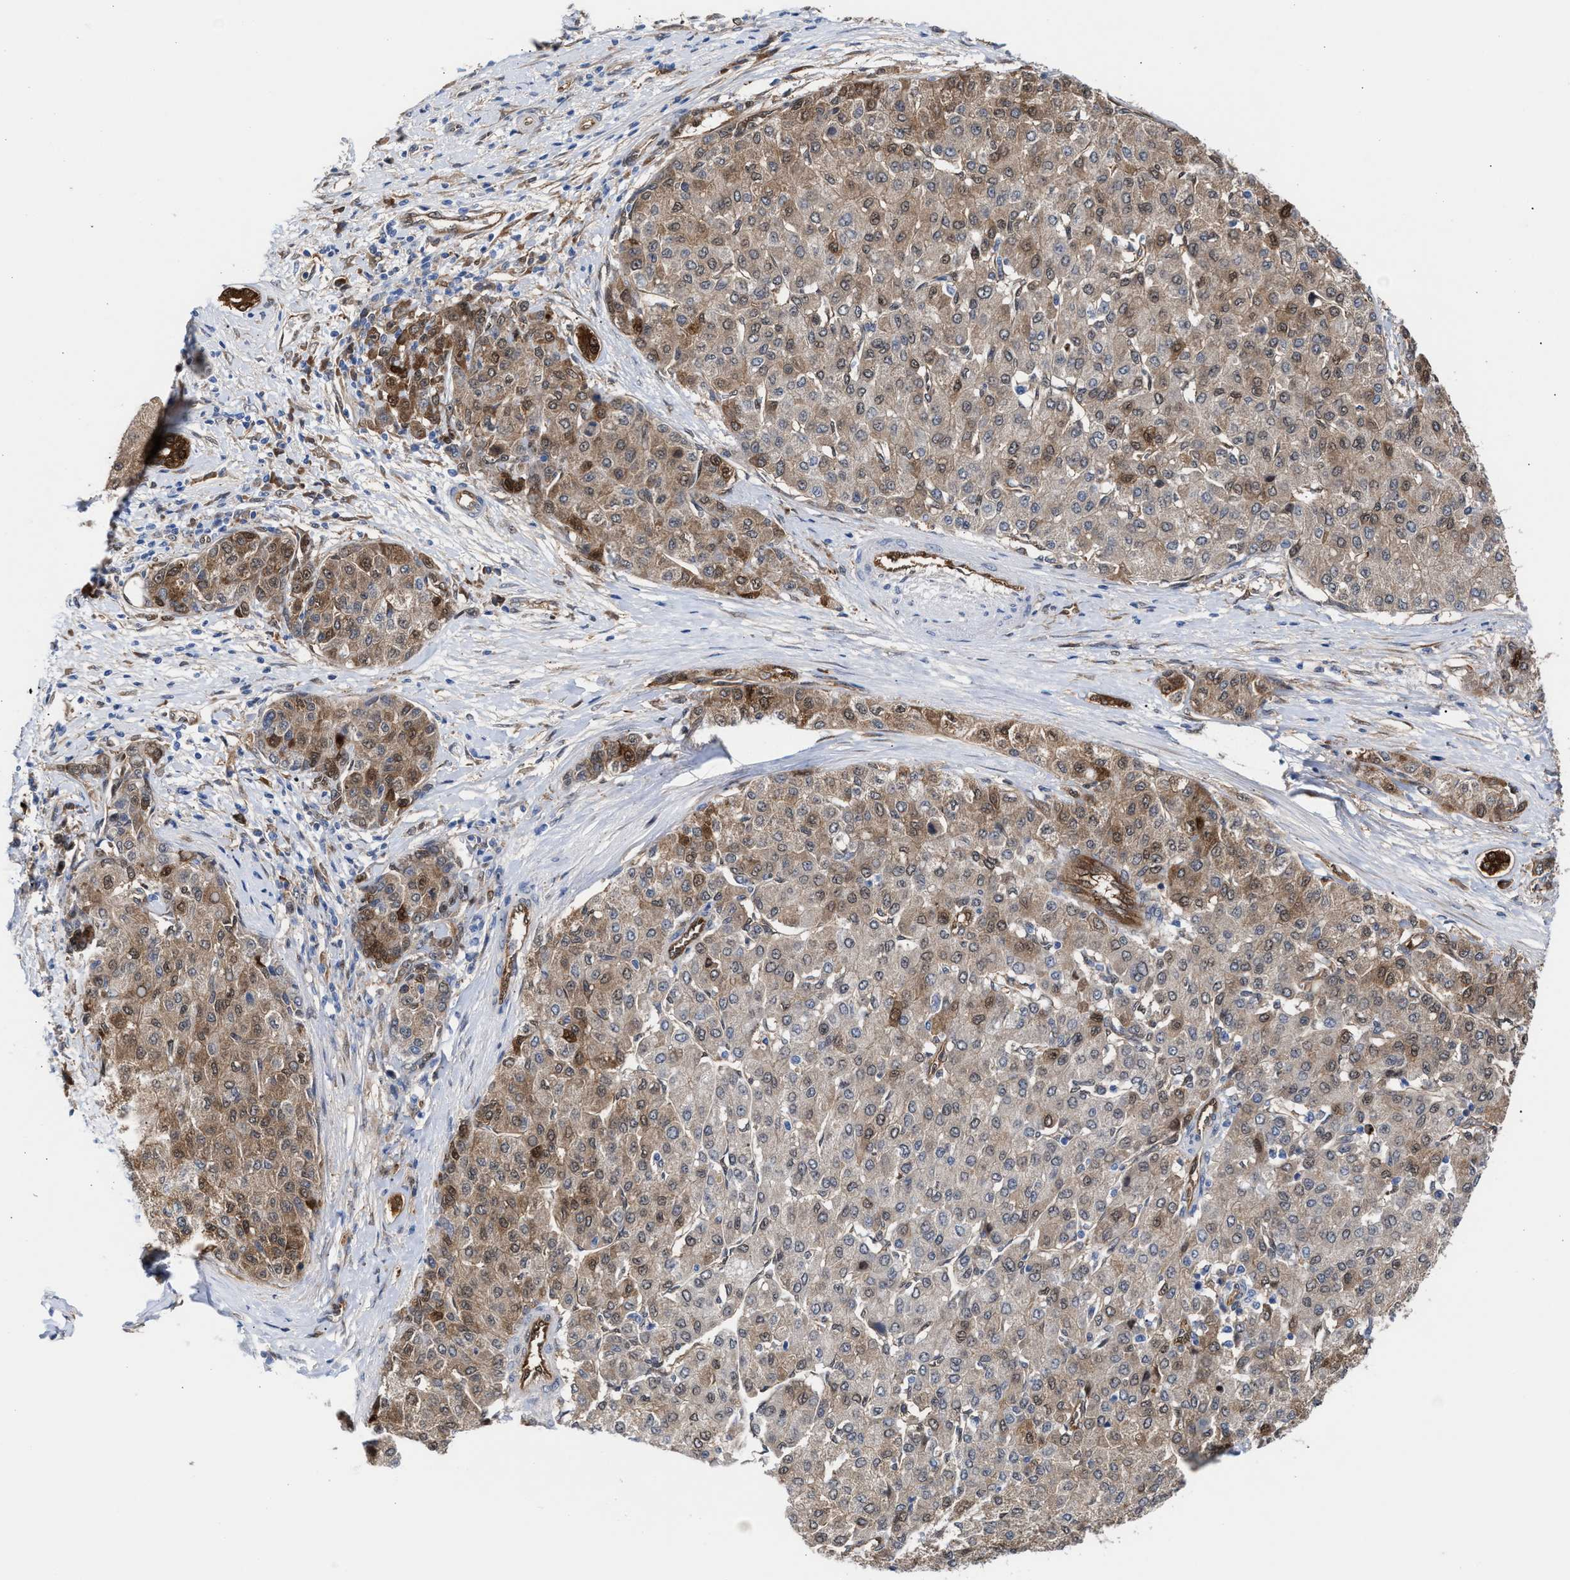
{"staining": {"intensity": "strong", "quantity": "<25%", "location": "cytoplasmic/membranous,nuclear"}, "tissue": "liver cancer", "cell_type": "Tumor cells", "image_type": "cancer", "snomed": [{"axis": "morphology", "description": "Carcinoma, Hepatocellular, NOS"}, {"axis": "topography", "description": "Liver"}], "caption": "Immunohistochemical staining of human liver cancer shows strong cytoplasmic/membranous and nuclear protein expression in approximately <25% of tumor cells. (DAB (3,3'-diaminobenzidine) IHC with brightfield microscopy, high magnification).", "gene": "TP53I3", "patient": {"sex": "male", "age": 65}}